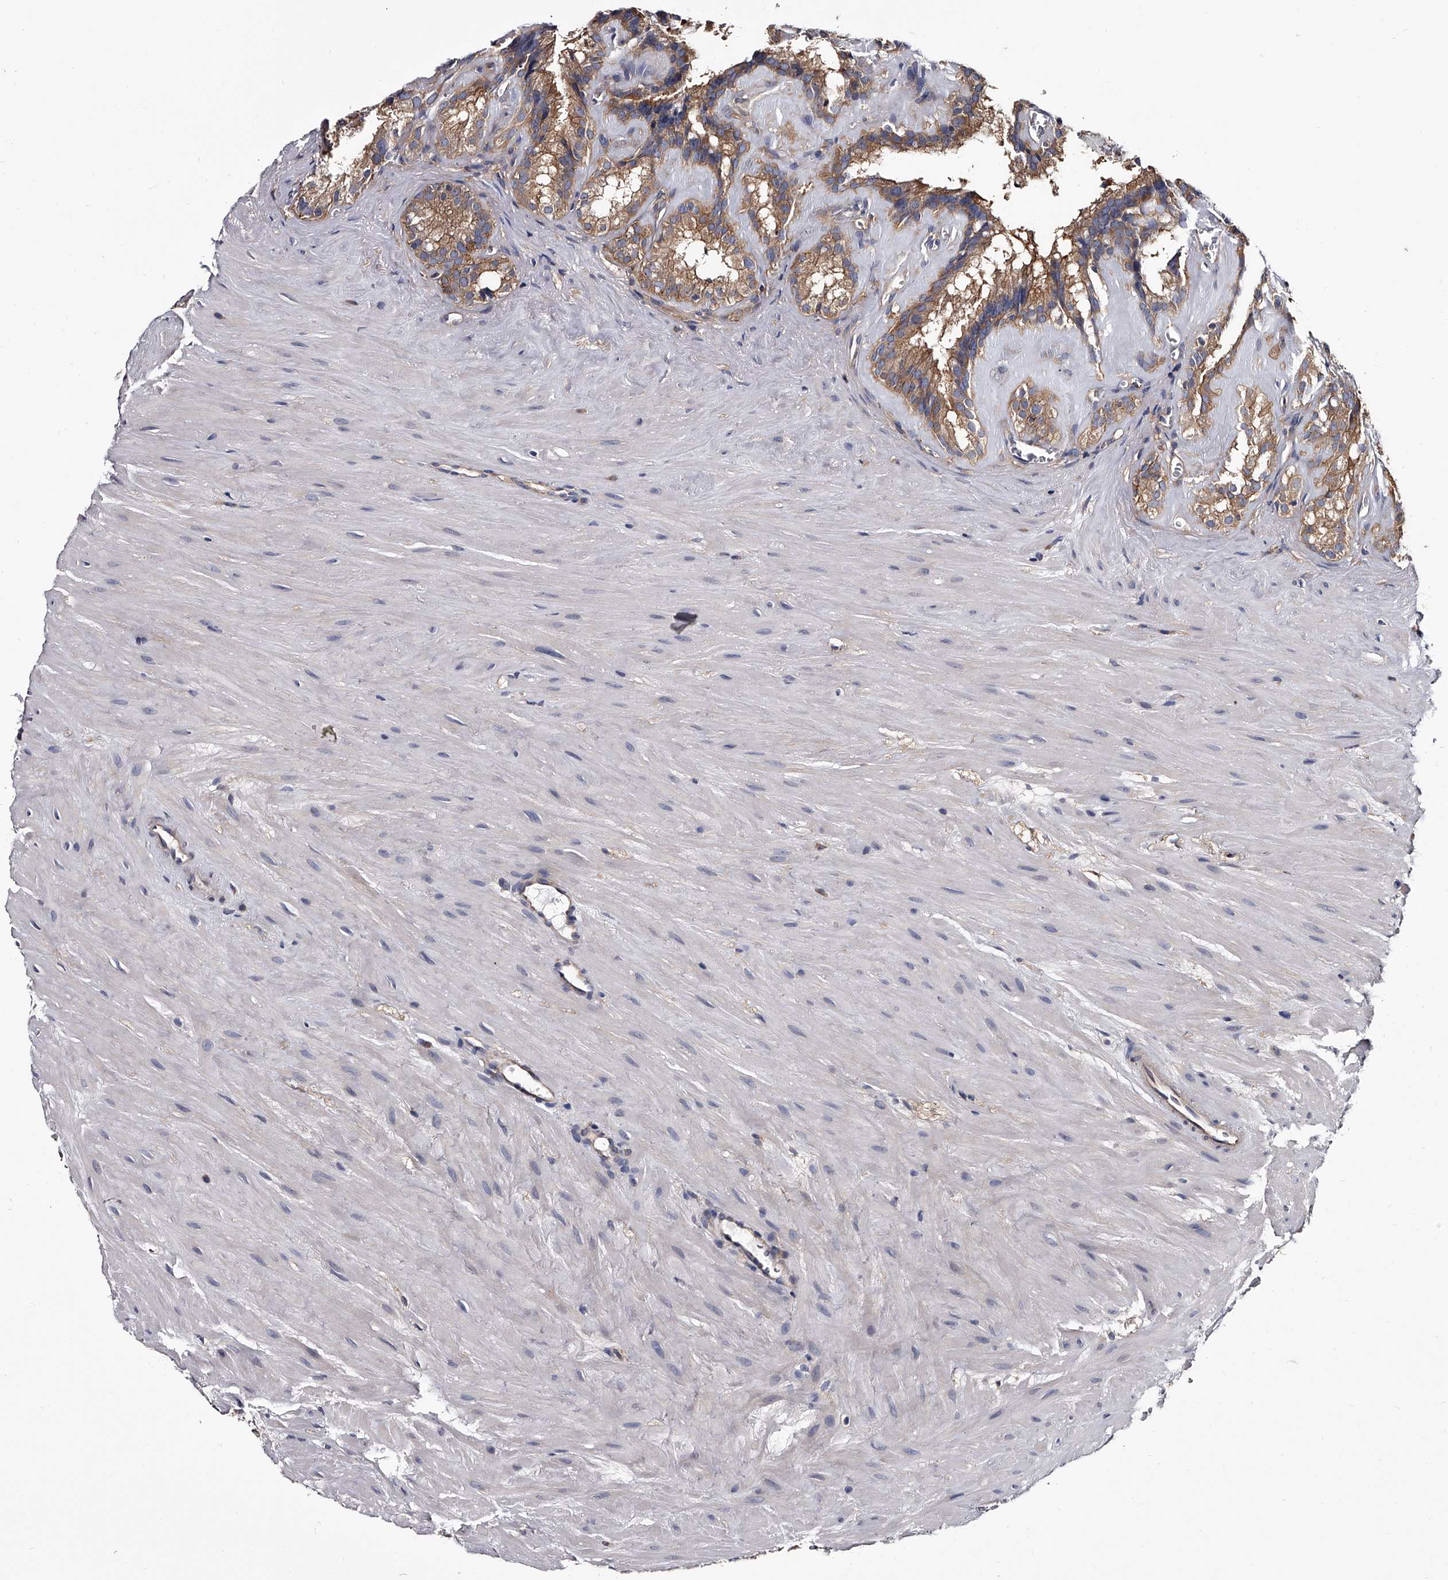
{"staining": {"intensity": "moderate", "quantity": ">75%", "location": "cytoplasmic/membranous"}, "tissue": "seminal vesicle", "cell_type": "Glandular cells", "image_type": "normal", "snomed": [{"axis": "morphology", "description": "Normal tissue, NOS"}, {"axis": "topography", "description": "Prostate"}, {"axis": "topography", "description": "Seminal veicle"}], "caption": "Brown immunohistochemical staining in unremarkable seminal vesicle shows moderate cytoplasmic/membranous expression in about >75% of glandular cells.", "gene": "GAPVD1", "patient": {"sex": "male", "age": 59}}